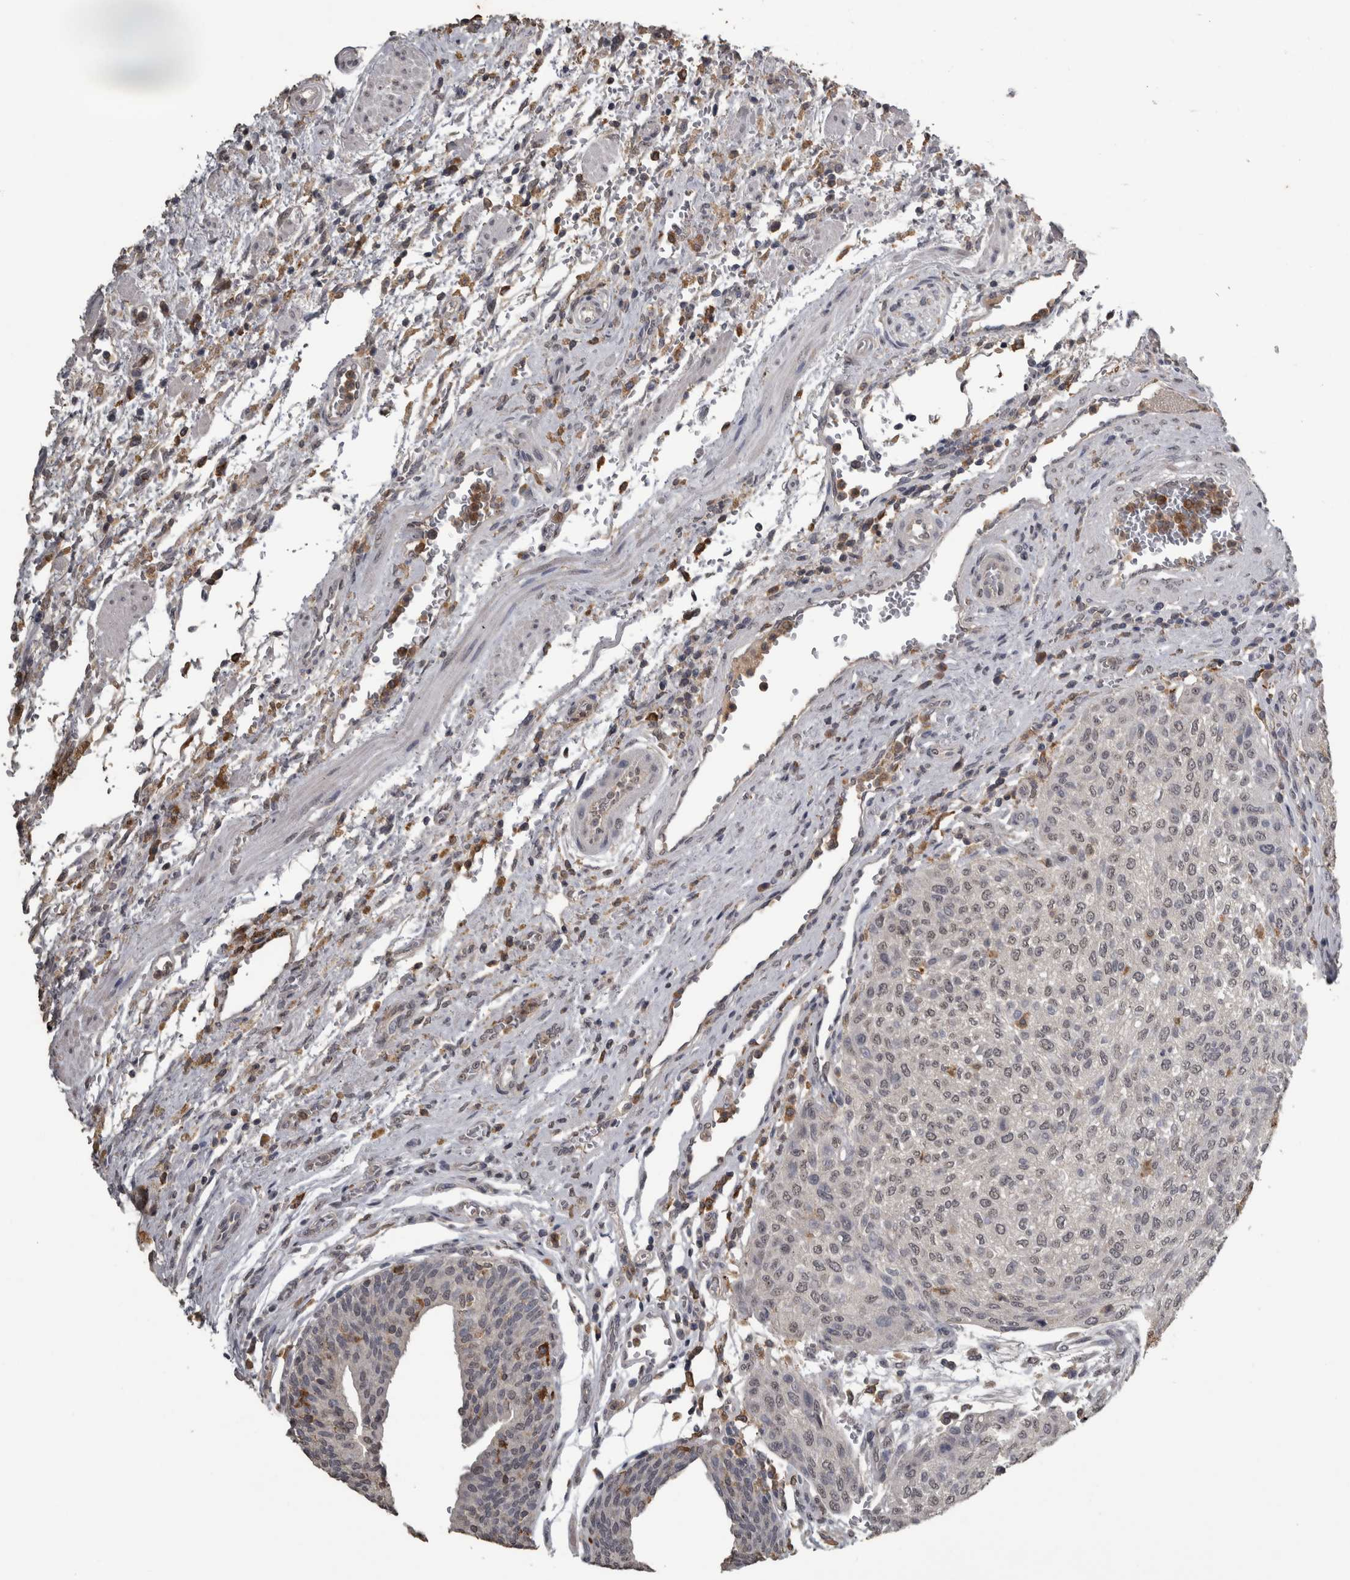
{"staining": {"intensity": "weak", "quantity": "<25%", "location": "nuclear"}, "tissue": "urothelial cancer", "cell_type": "Tumor cells", "image_type": "cancer", "snomed": [{"axis": "morphology", "description": "Urothelial carcinoma, Low grade"}, {"axis": "morphology", "description": "Urothelial carcinoma, High grade"}, {"axis": "topography", "description": "Urinary bladder"}], "caption": "DAB immunohistochemical staining of urothelial cancer exhibits no significant expression in tumor cells.", "gene": "PIK3AP1", "patient": {"sex": "male", "age": 35}}